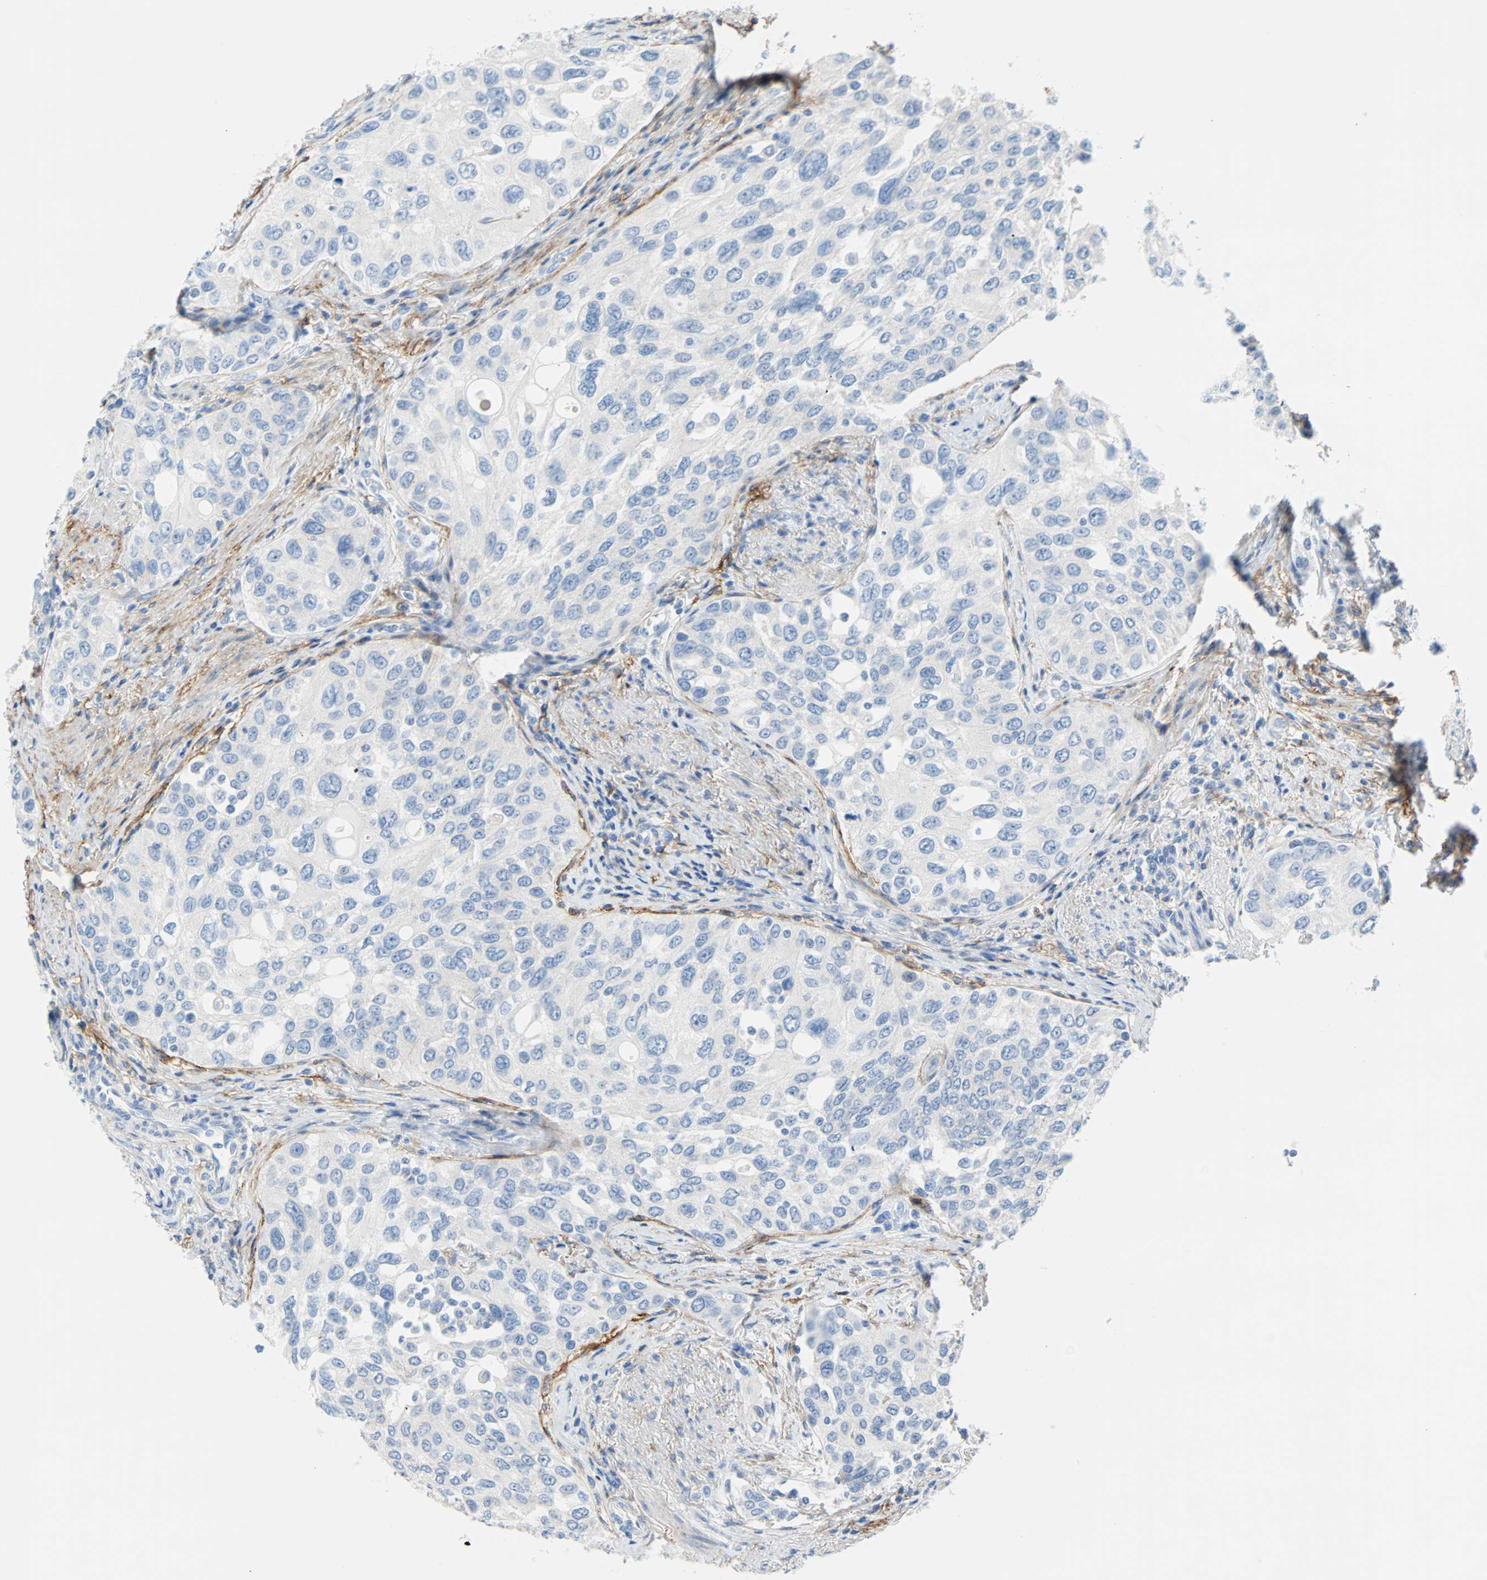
{"staining": {"intensity": "negative", "quantity": "none", "location": "none"}, "tissue": "urothelial cancer", "cell_type": "Tumor cells", "image_type": "cancer", "snomed": [{"axis": "morphology", "description": "Urothelial carcinoma, High grade"}, {"axis": "topography", "description": "Urinary bladder"}], "caption": "The histopathology image exhibits no significant positivity in tumor cells of urothelial cancer.", "gene": "PDPN", "patient": {"sex": "female", "age": 56}}